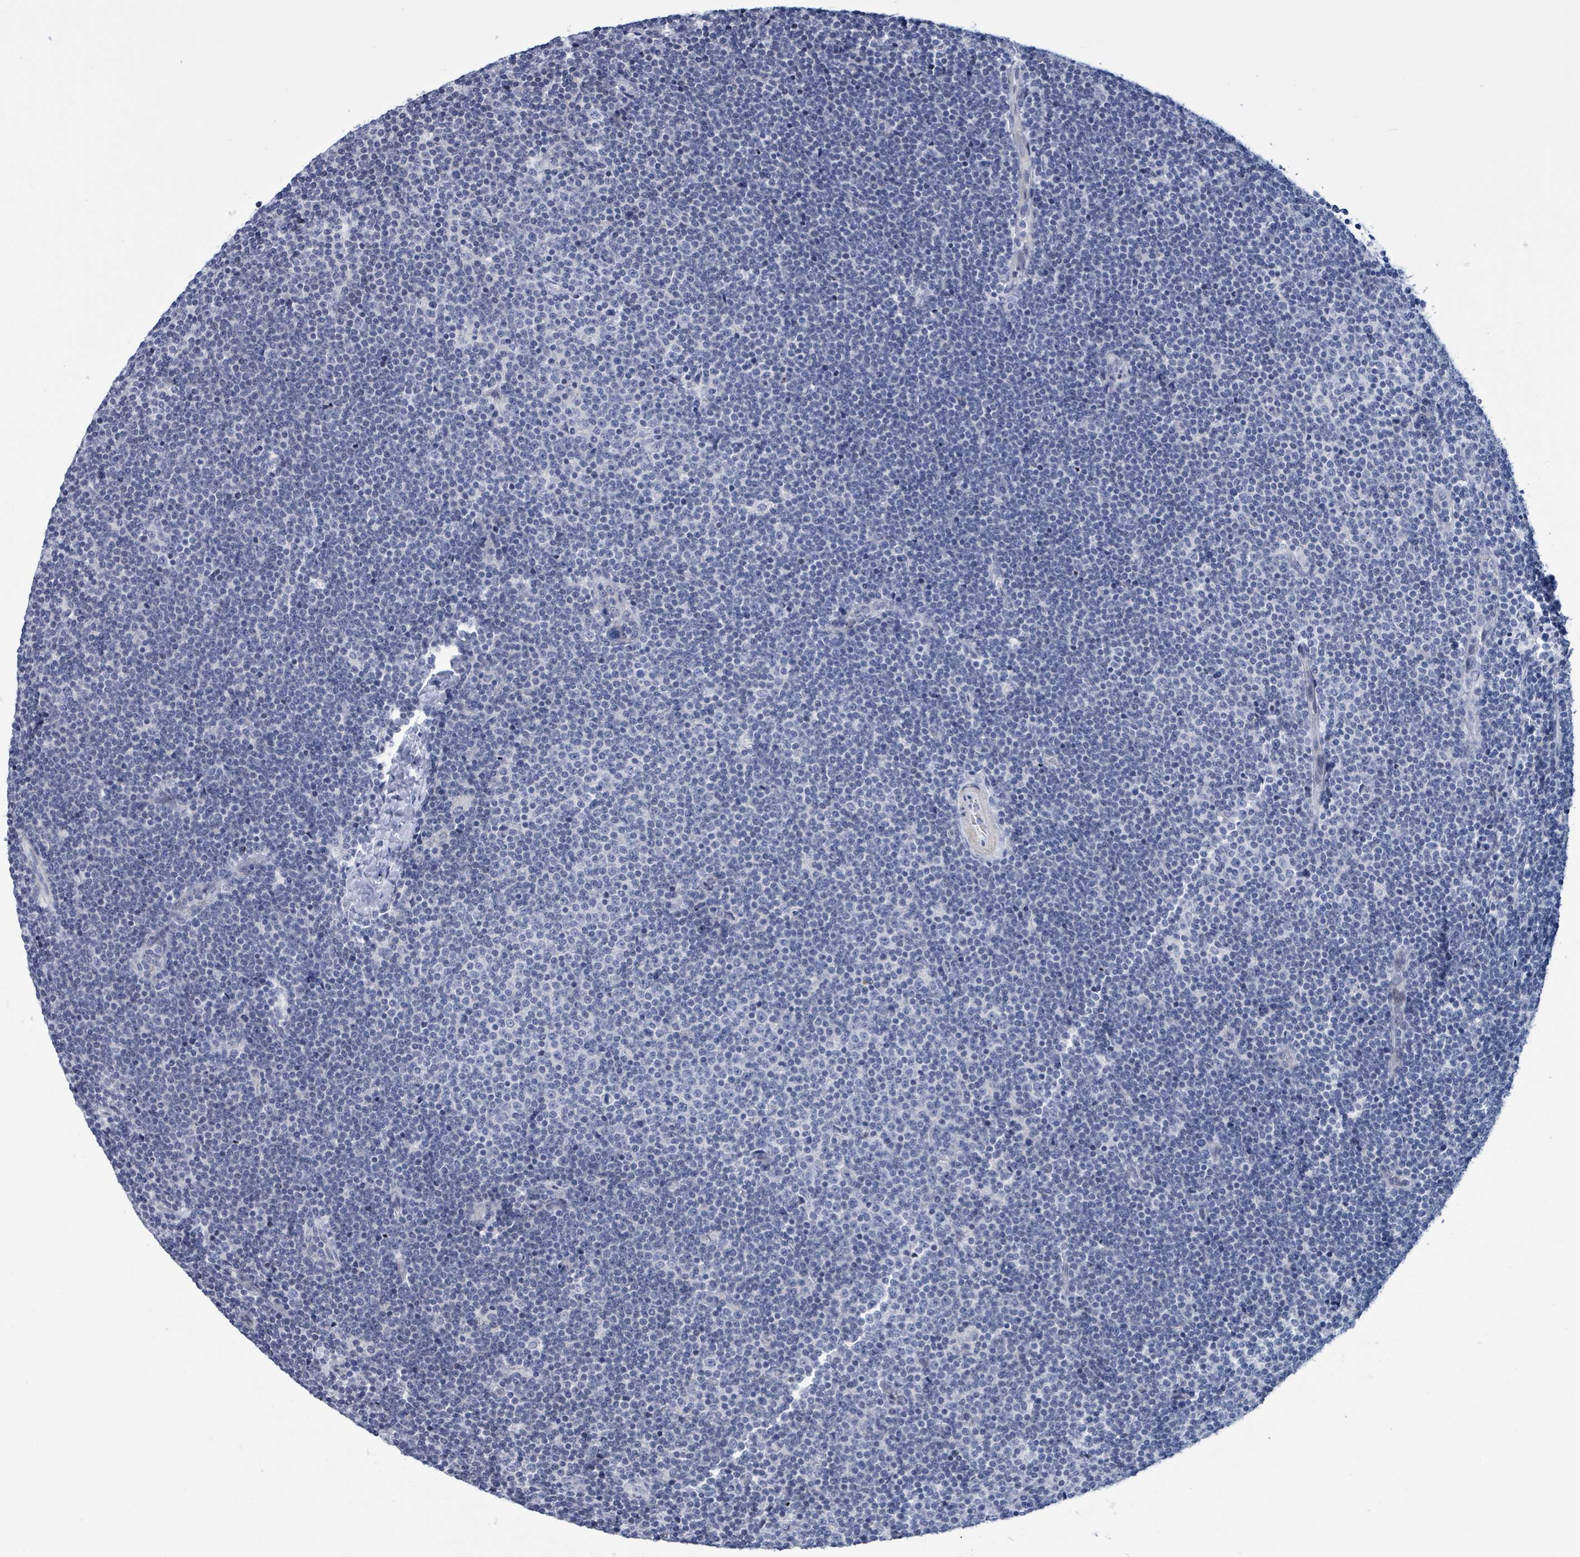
{"staining": {"intensity": "negative", "quantity": "none", "location": "none"}, "tissue": "lymphoma", "cell_type": "Tumor cells", "image_type": "cancer", "snomed": [{"axis": "morphology", "description": "Malignant lymphoma, non-Hodgkin's type, Low grade"}, {"axis": "topography", "description": "Lymph node"}], "caption": "Lymphoma stained for a protein using IHC reveals no positivity tumor cells.", "gene": "NTN3", "patient": {"sex": "male", "age": 48}}